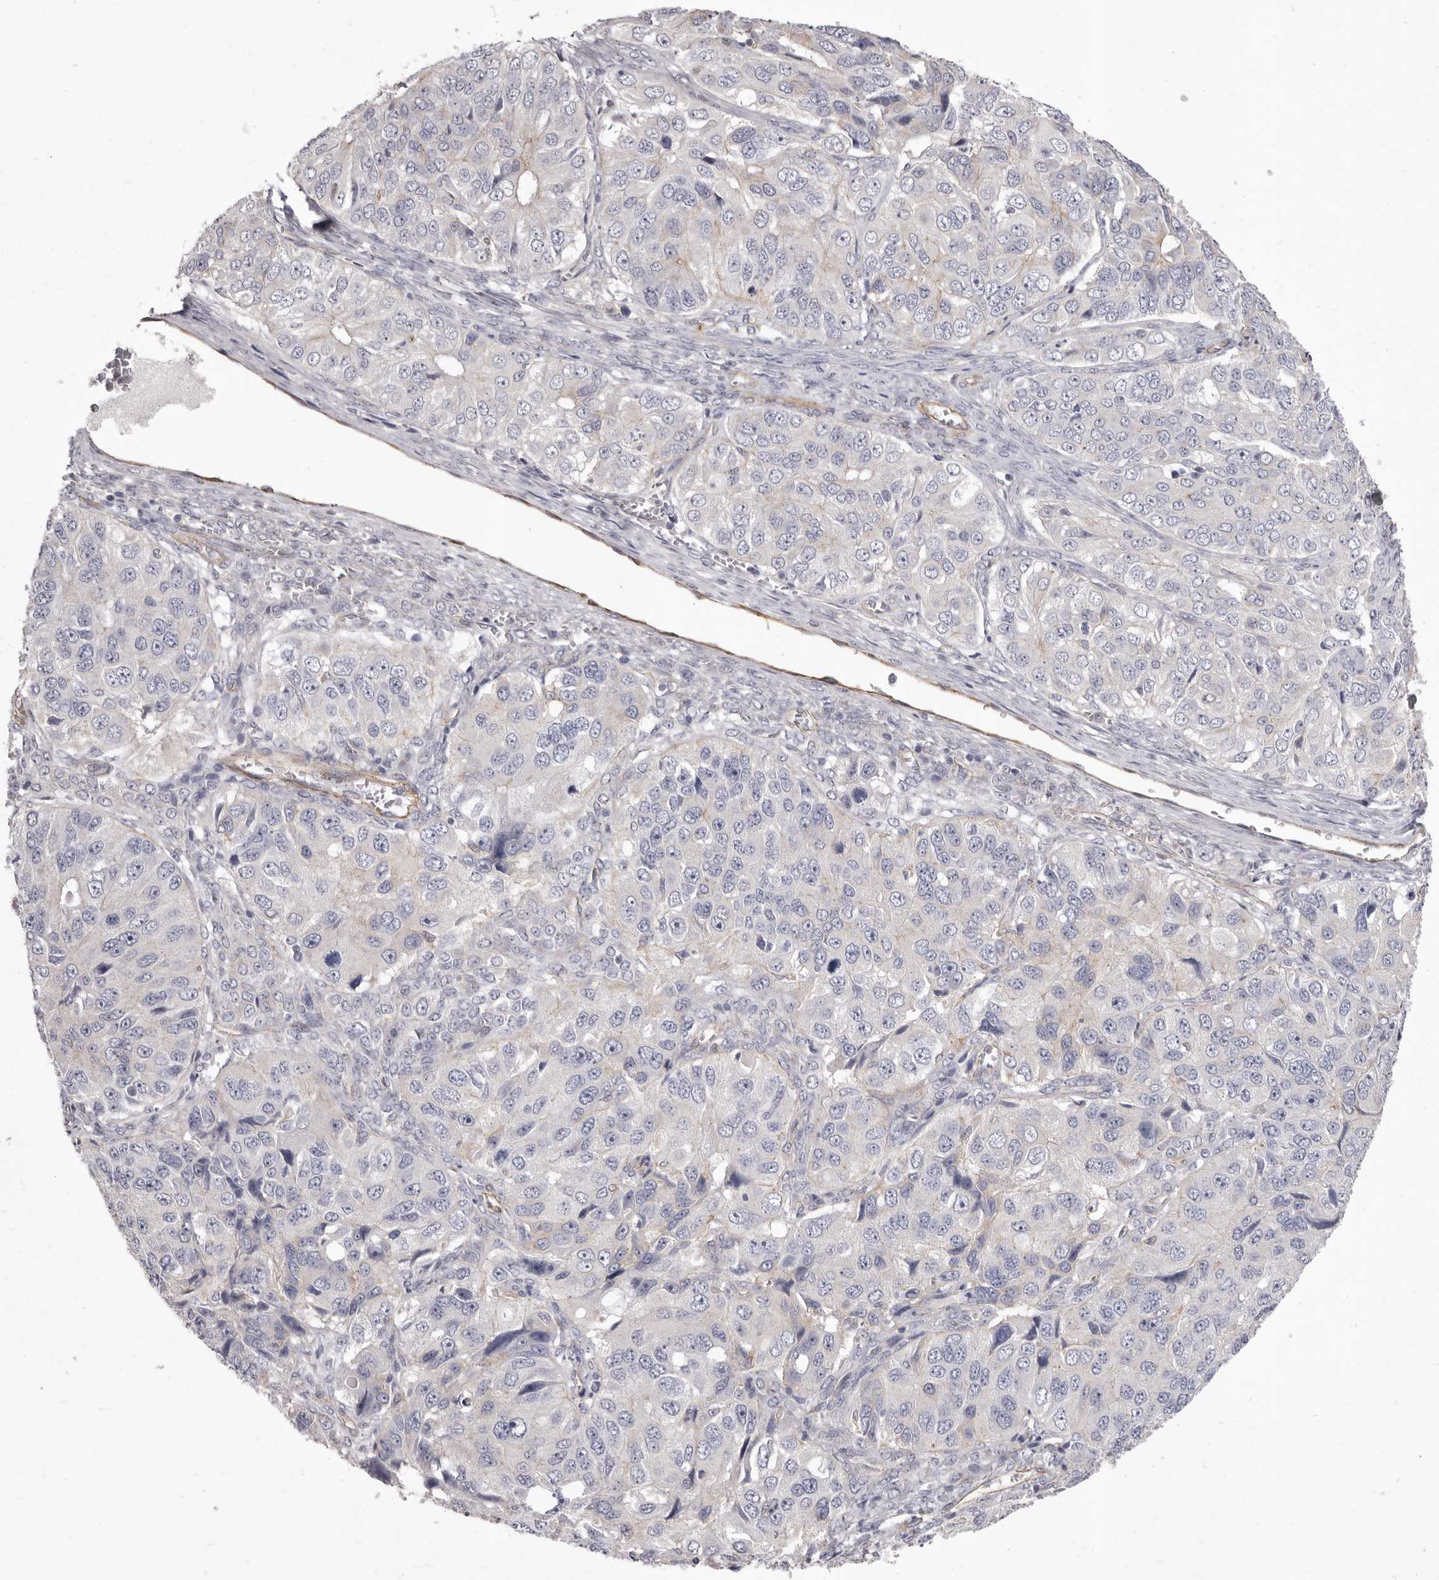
{"staining": {"intensity": "negative", "quantity": "none", "location": "none"}, "tissue": "ovarian cancer", "cell_type": "Tumor cells", "image_type": "cancer", "snomed": [{"axis": "morphology", "description": "Carcinoma, endometroid"}, {"axis": "topography", "description": "Ovary"}], "caption": "Protein analysis of endometroid carcinoma (ovarian) exhibits no significant expression in tumor cells.", "gene": "P2RX6", "patient": {"sex": "female", "age": 51}}